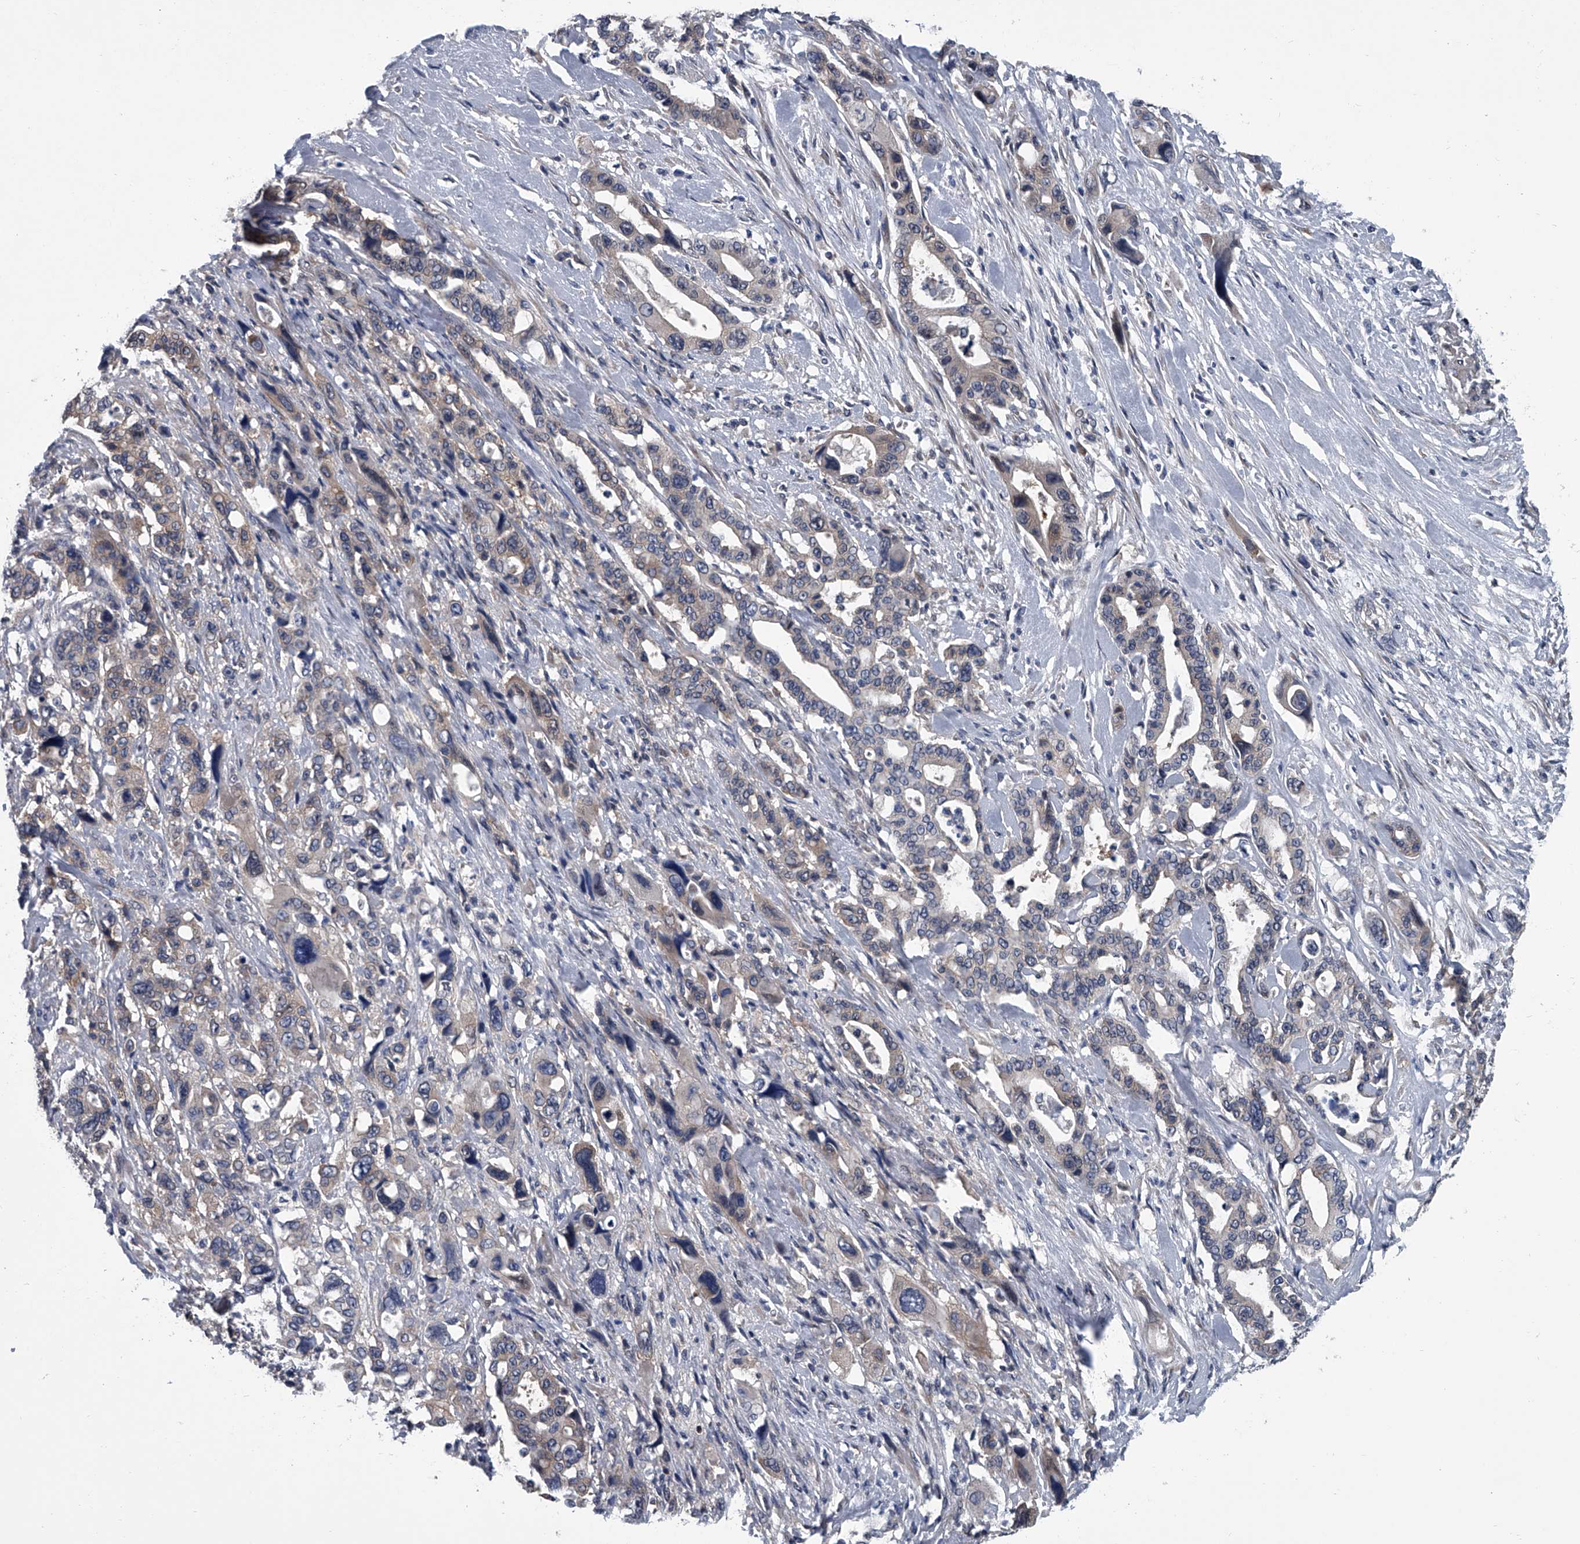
{"staining": {"intensity": "moderate", "quantity": "<25%", "location": "cytoplasmic/membranous"}, "tissue": "pancreatic cancer", "cell_type": "Tumor cells", "image_type": "cancer", "snomed": [{"axis": "morphology", "description": "Adenocarcinoma, NOS"}, {"axis": "topography", "description": "Pancreas"}], "caption": "Pancreatic cancer (adenocarcinoma) was stained to show a protein in brown. There is low levels of moderate cytoplasmic/membranous expression in about <25% of tumor cells.", "gene": "PPP2R5D", "patient": {"sex": "male", "age": 46}}